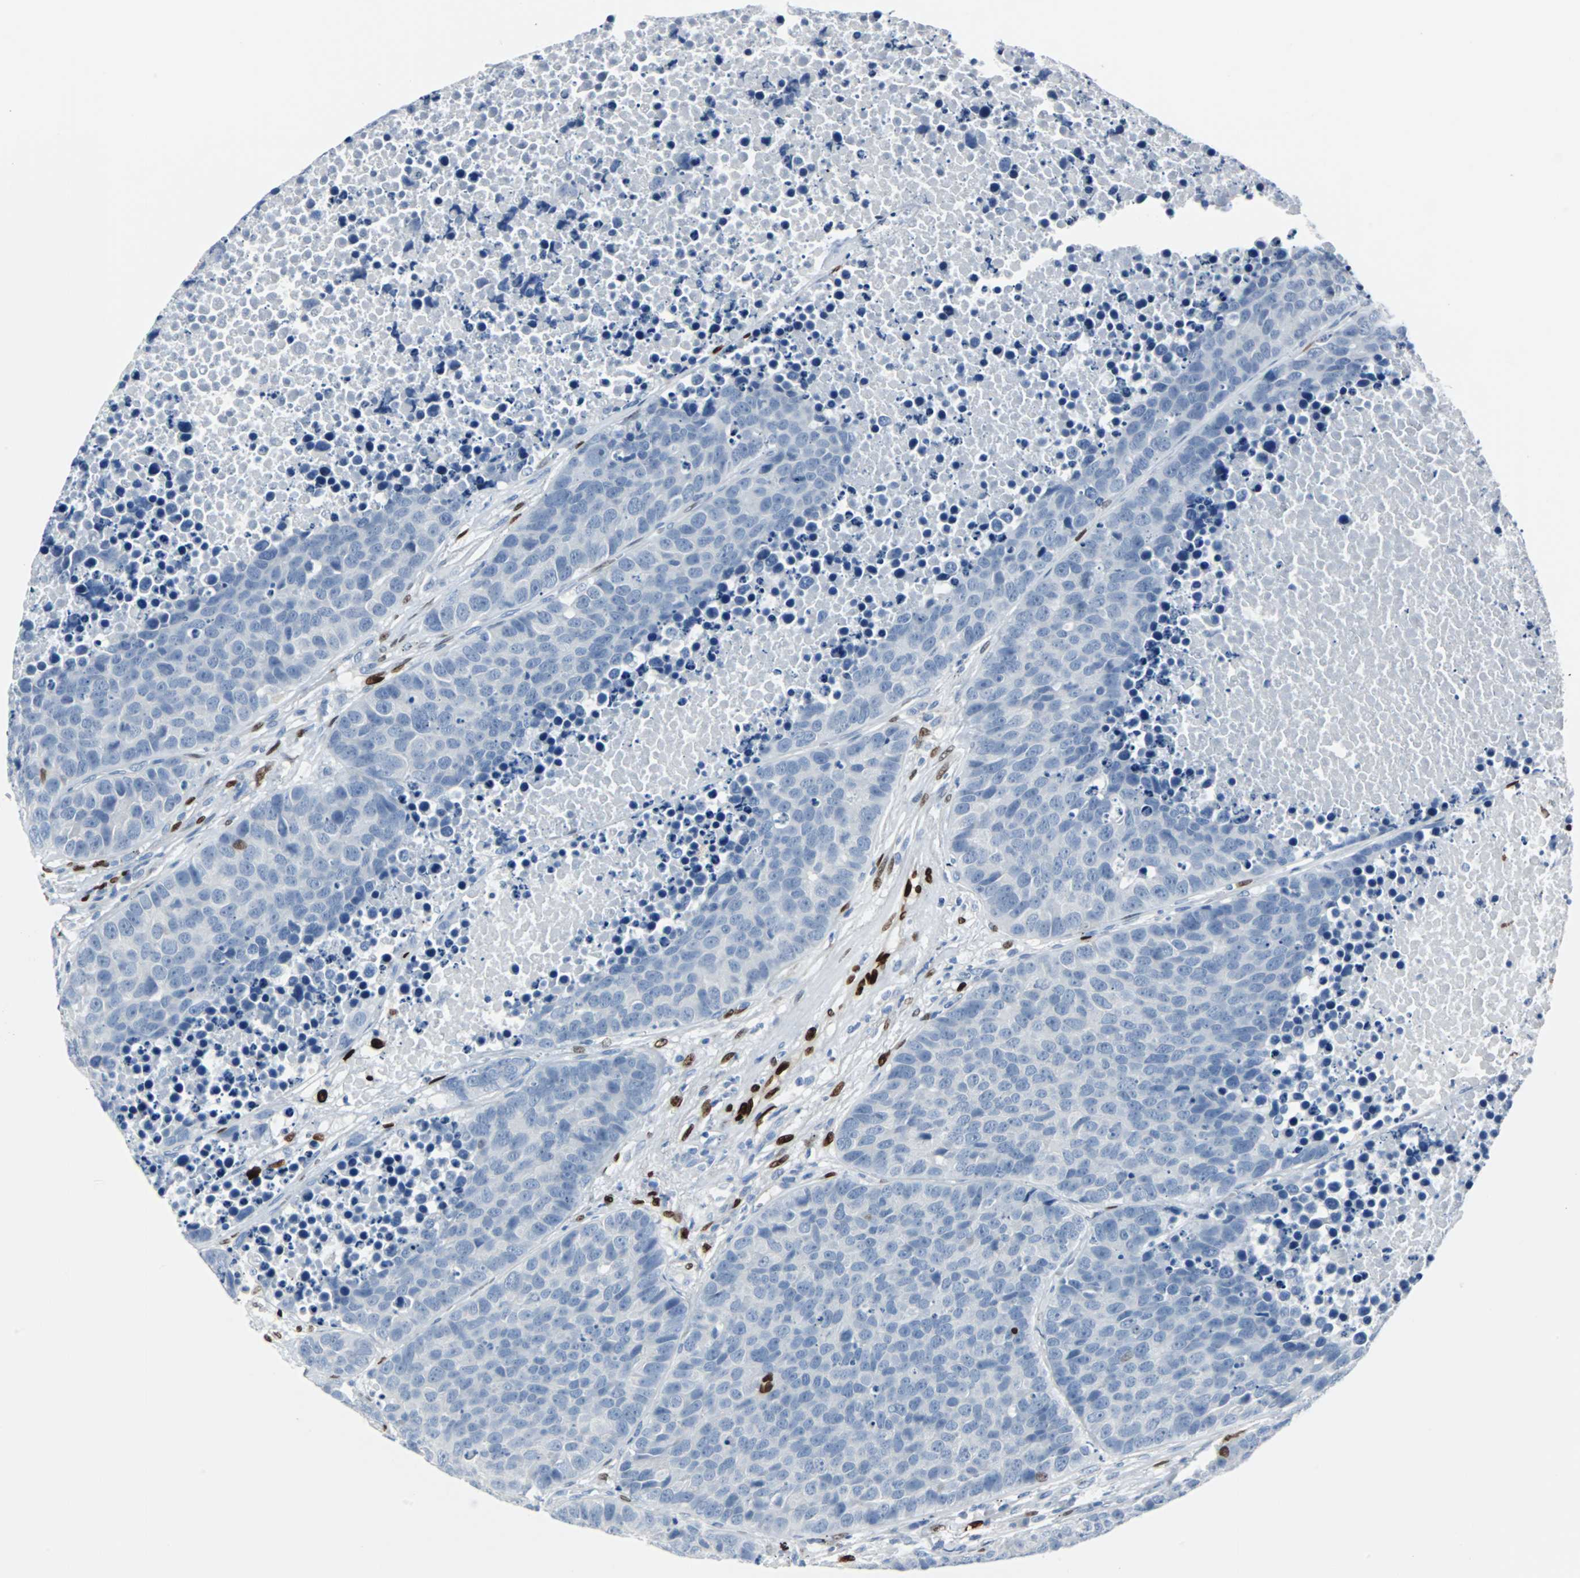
{"staining": {"intensity": "negative", "quantity": "none", "location": "none"}, "tissue": "carcinoid", "cell_type": "Tumor cells", "image_type": "cancer", "snomed": [{"axis": "morphology", "description": "Carcinoid, malignant, NOS"}, {"axis": "topography", "description": "Lung"}], "caption": "High magnification brightfield microscopy of malignant carcinoid stained with DAB (3,3'-diaminobenzidine) (brown) and counterstained with hematoxylin (blue): tumor cells show no significant positivity.", "gene": "IL33", "patient": {"sex": "male", "age": 60}}